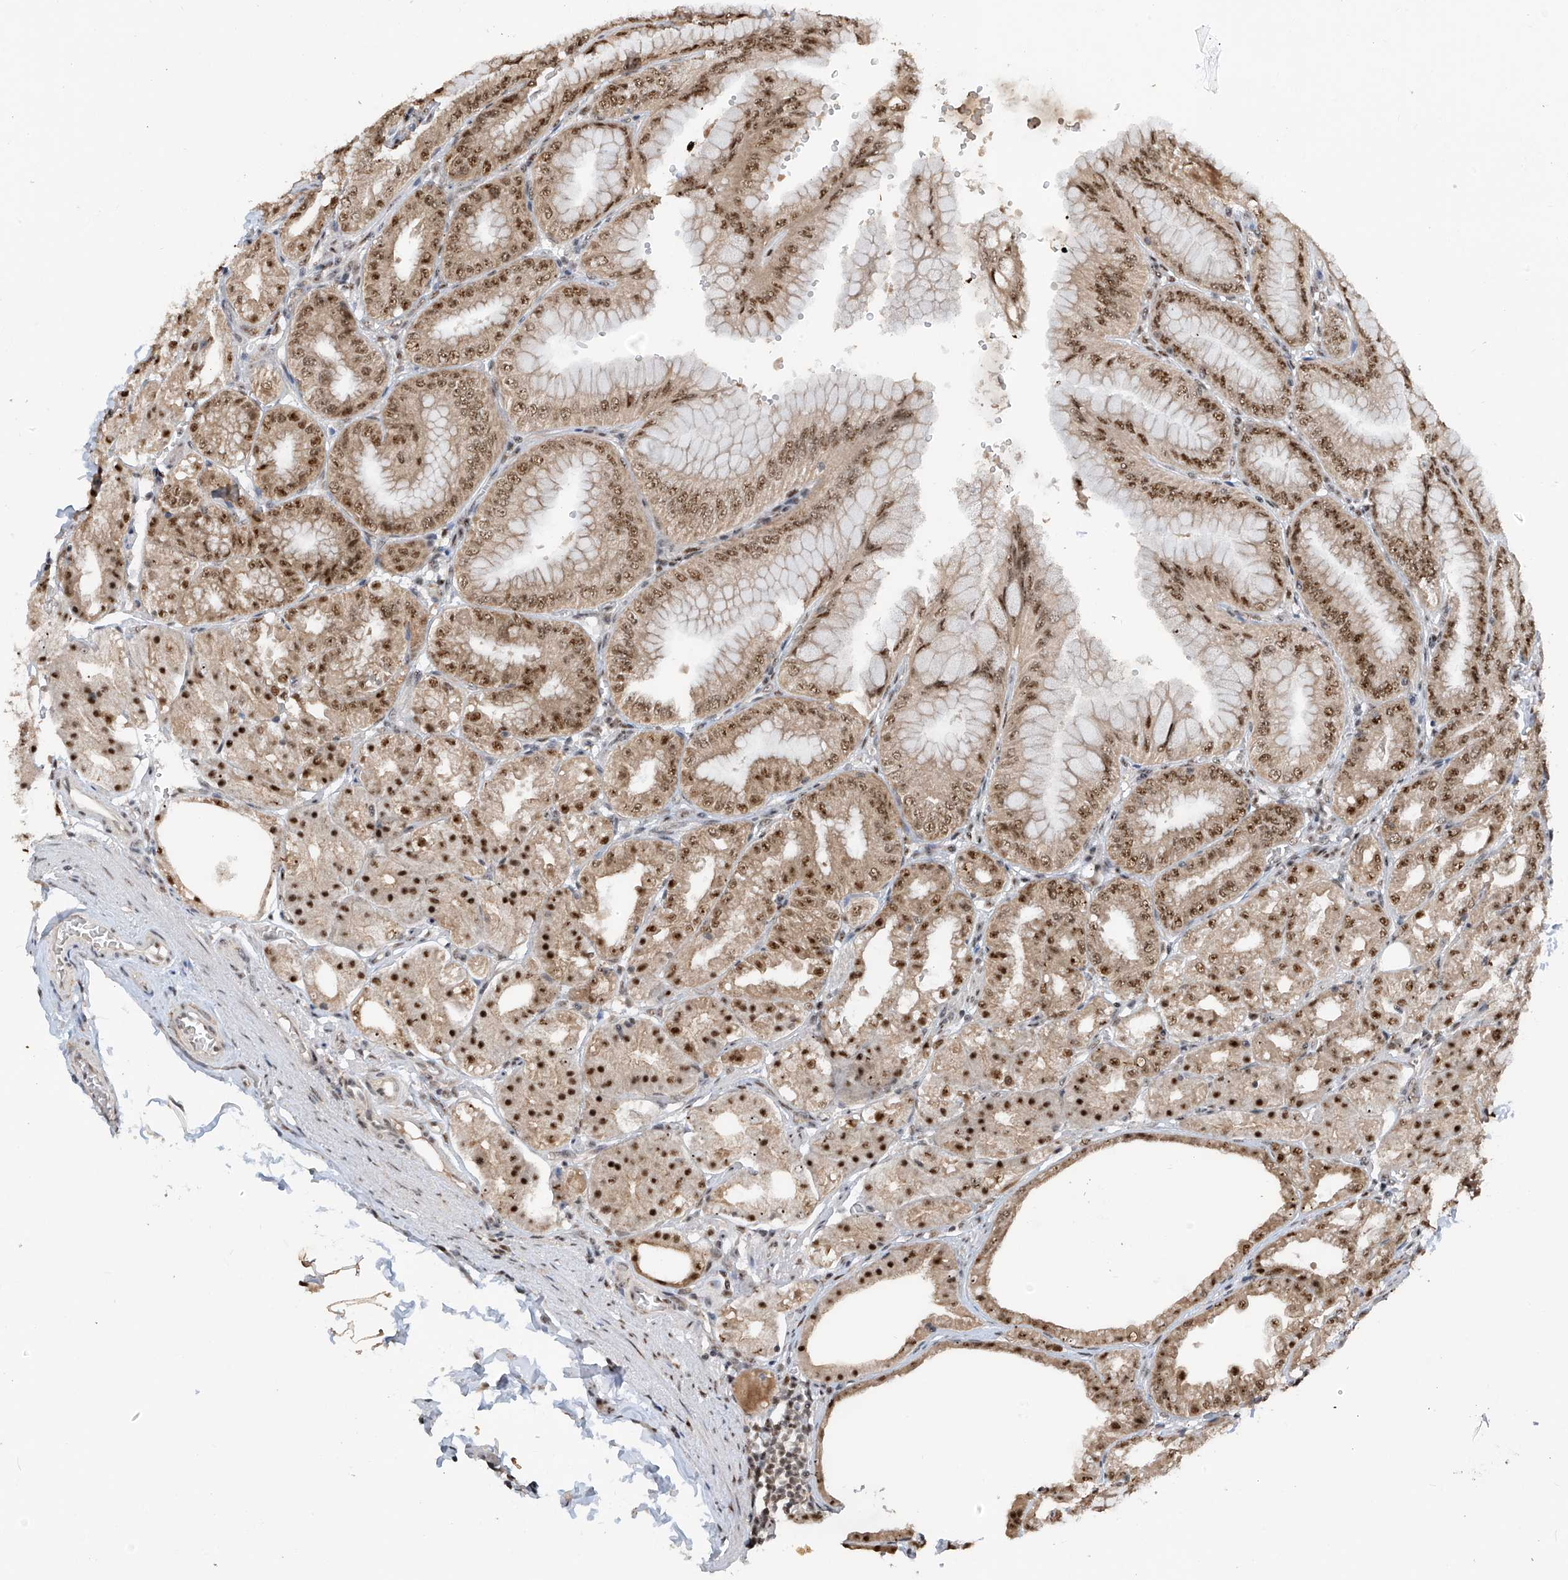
{"staining": {"intensity": "strong", "quantity": ">75%", "location": "nuclear"}, "tissue": "stomach", "cell_type": "Glandular cells", "image_type": "normal", "snomed": [{"axis": "morphology", "description": "Normal tissue, NOS"}, {"axis": "topography", "description": "Stomach, lower"}], "caption": "IHC (DAB) staining of benign stomach demonstrates strong nuclear protein staining in approximately >75% of glandular cells.", "gene": "RPAIN", "patient": {"sex": "male", "age": 71}}